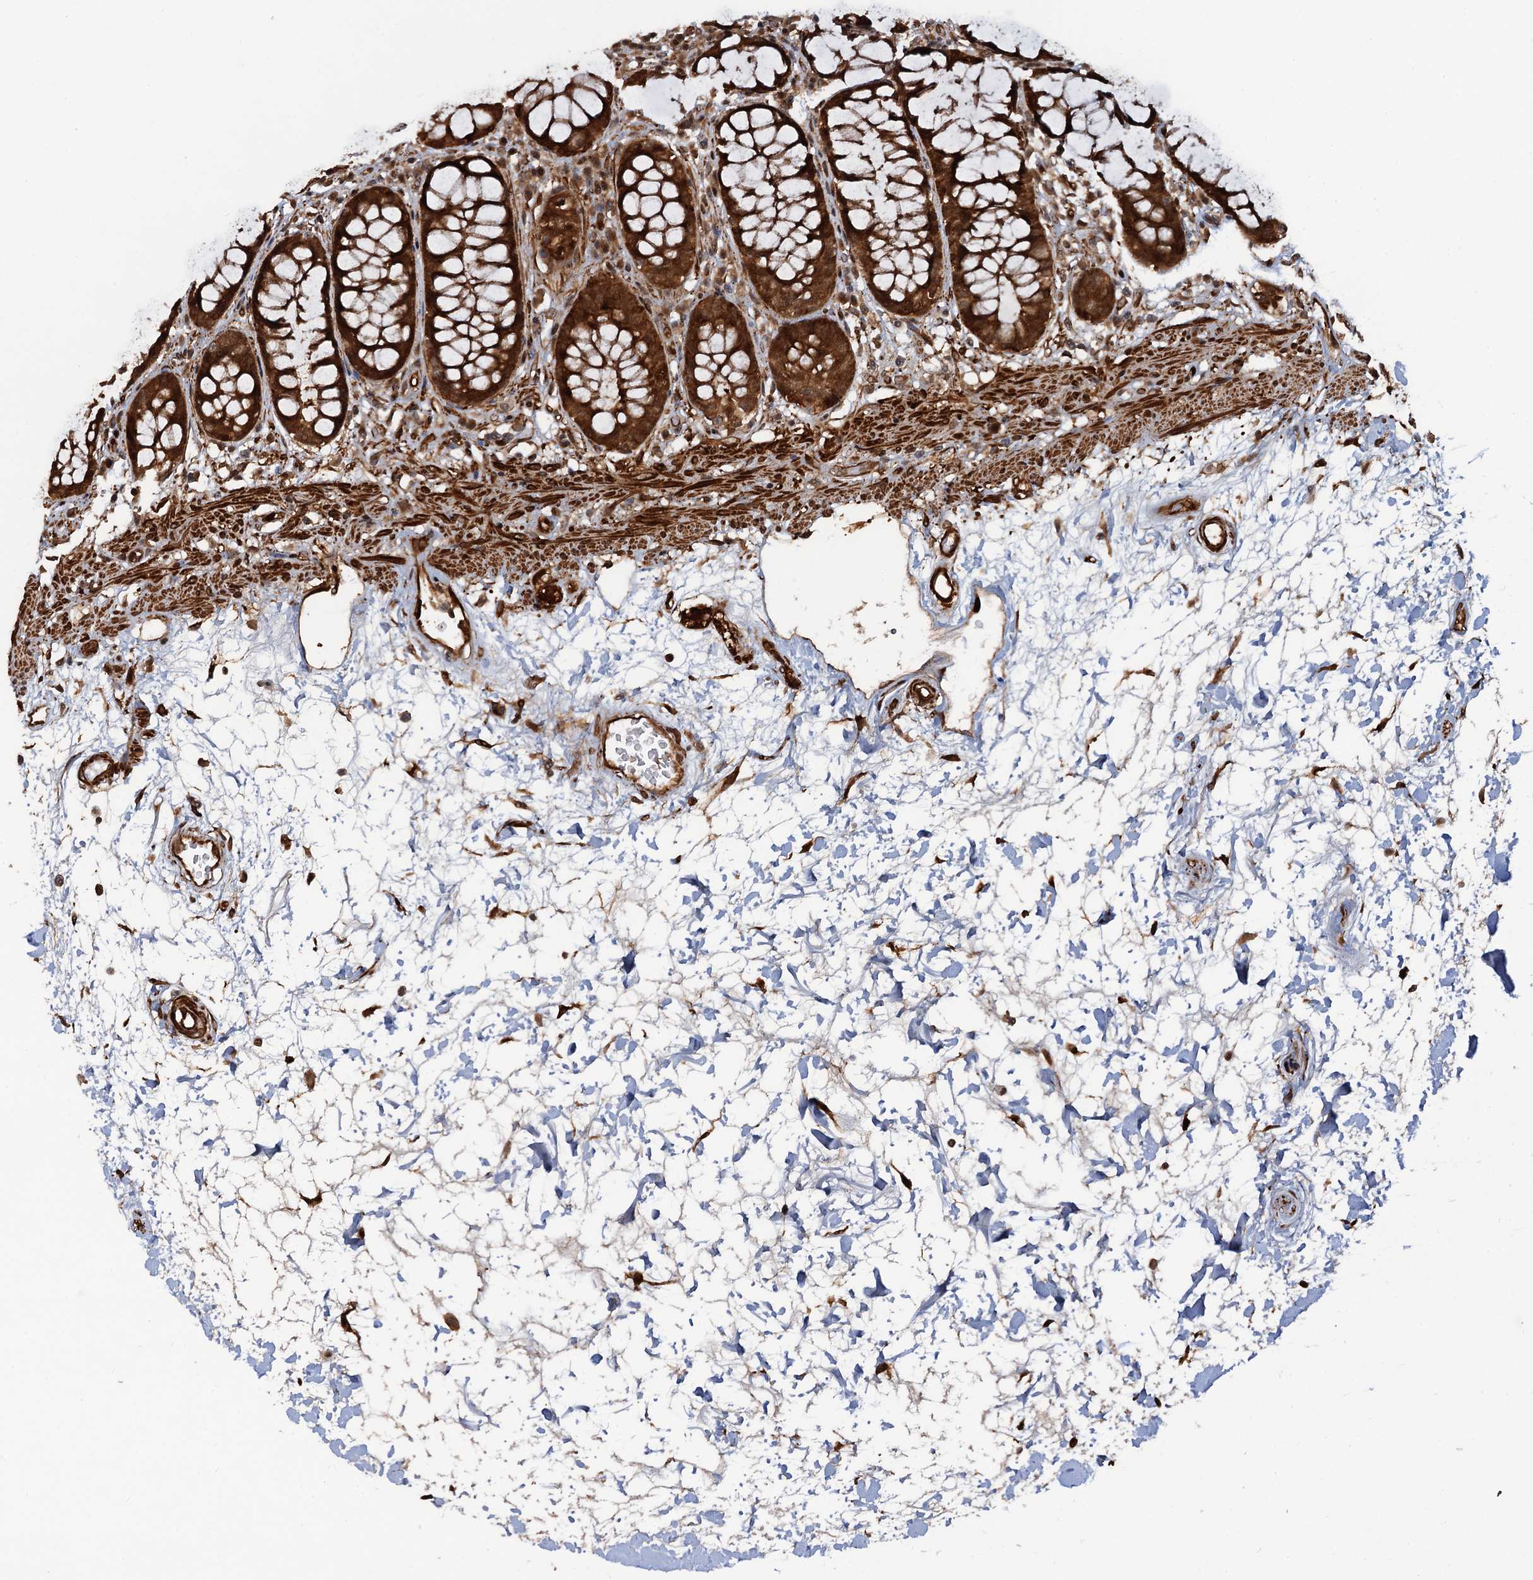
{"staining": {"intensity": "strong", "quantity": ">75%", "location": "cytoplasmic/membranous,nuclear"}, "tissue": "rectum", "cell_type": "Glandular cells", "image_type": "normal", "snomed": [{"axis": "morphology", "description": "Normal tissue, NOS"}, {"axis": "topography", "description": "Rectum"}], "caption": "The immunohistochemical stain labels strong cytoplasmic/membranous,nuclear staining in glandular cells of benign rectum. Using DAB (3,3'-diaminobenzidine) (brown) and hematoxylin (blue) stains, captured at high magnification using brightfield microscopy.", "gene": "SNRNP25", "patient": {"sex": "male", "age": 64}}